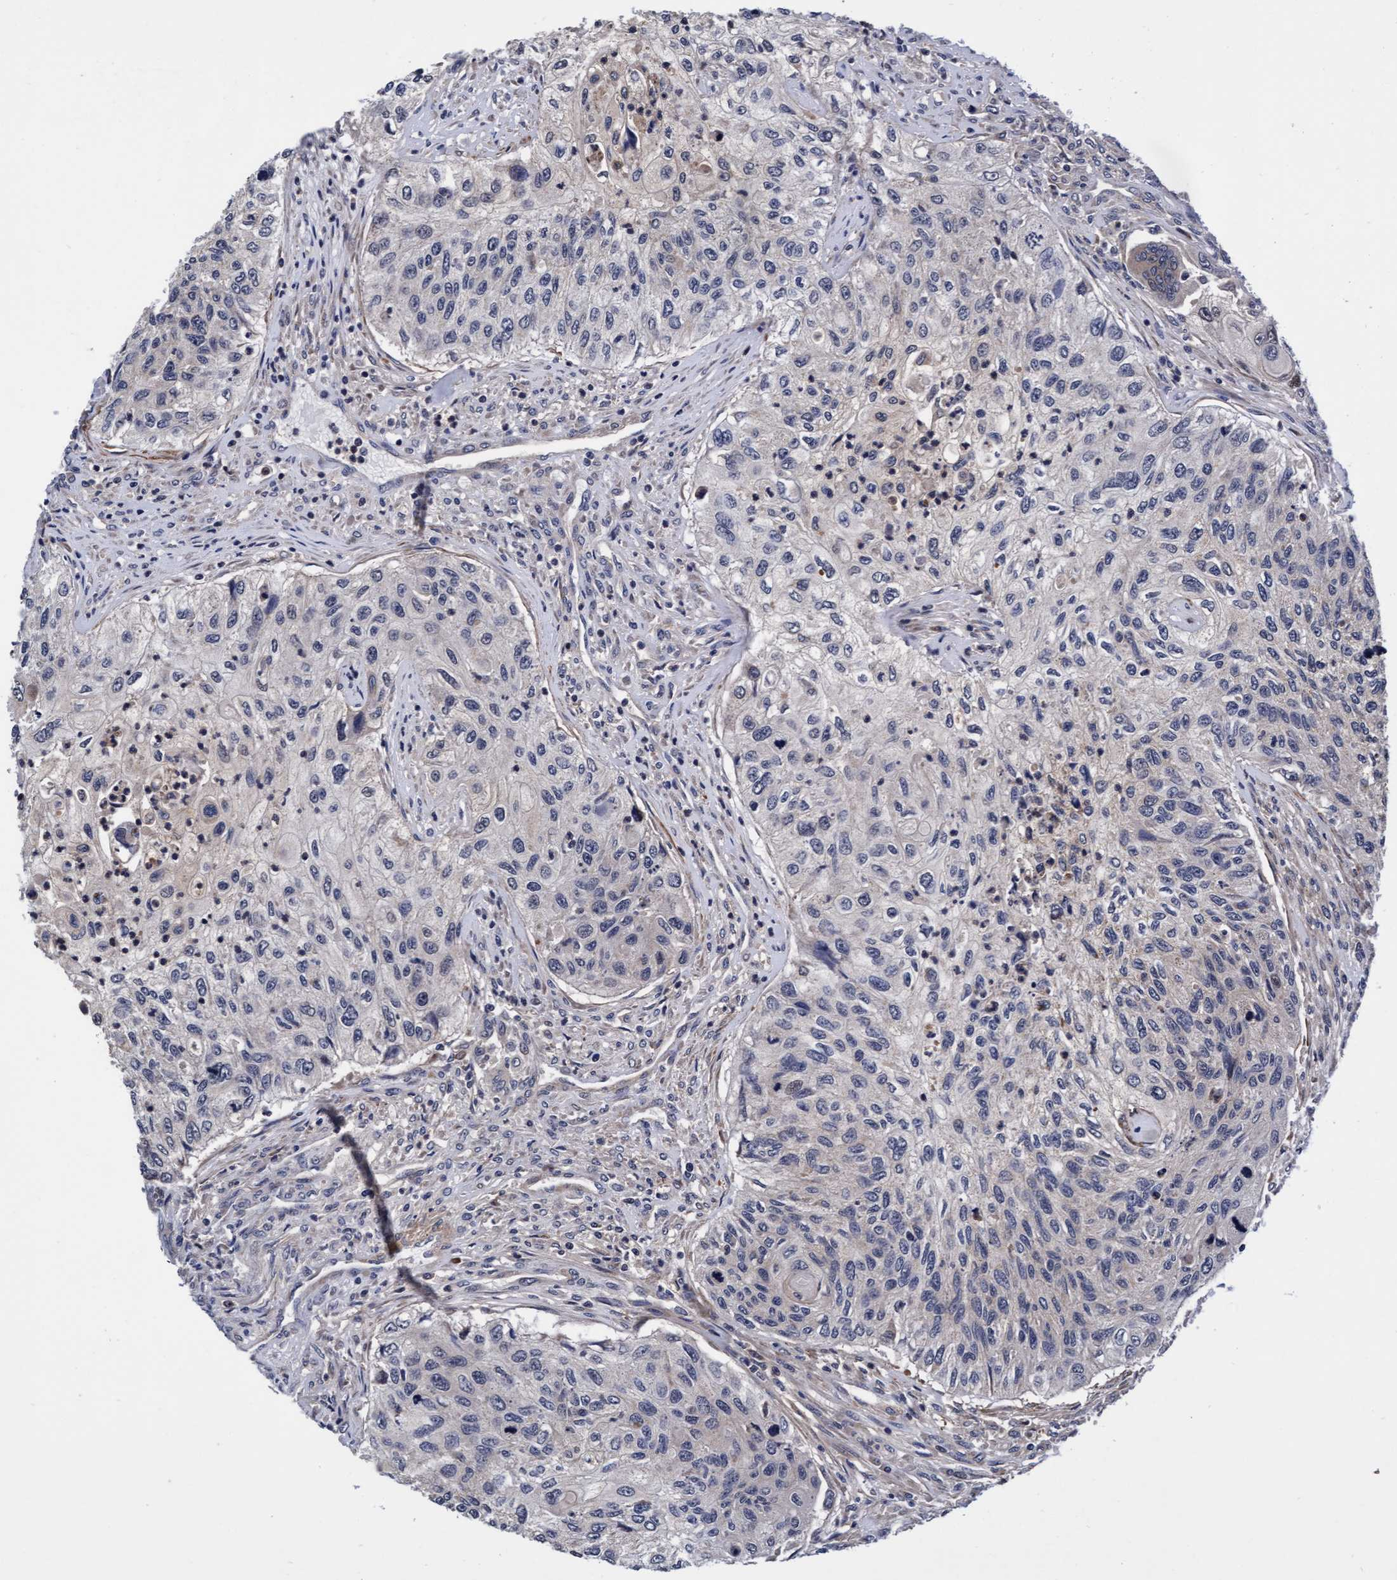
{"staining": {"intensity": "negative", "quantity": "none", "location": "none"}, "tissue": "urothelial cancer", "cell_type": "Tumor cells", "image_type": "cancer", "snomed": [{"axis": "morphology", "description": "Urothelial carcinoma, High grade"}, {"axis": "topography", "description": "Urinary bladder"}], "caption": "Immunohistochemistry micrograph of neoplastic tissue: high-grade urothelial carcinoma stained with DAB shows no significant protein staining in tumor cells. The staining is performed using DAB brown chromogen with nuclei counter-stained in using hematoxylin.", "gene": "EFCAB13", "patient": {"sex": "female", "age": 60}}